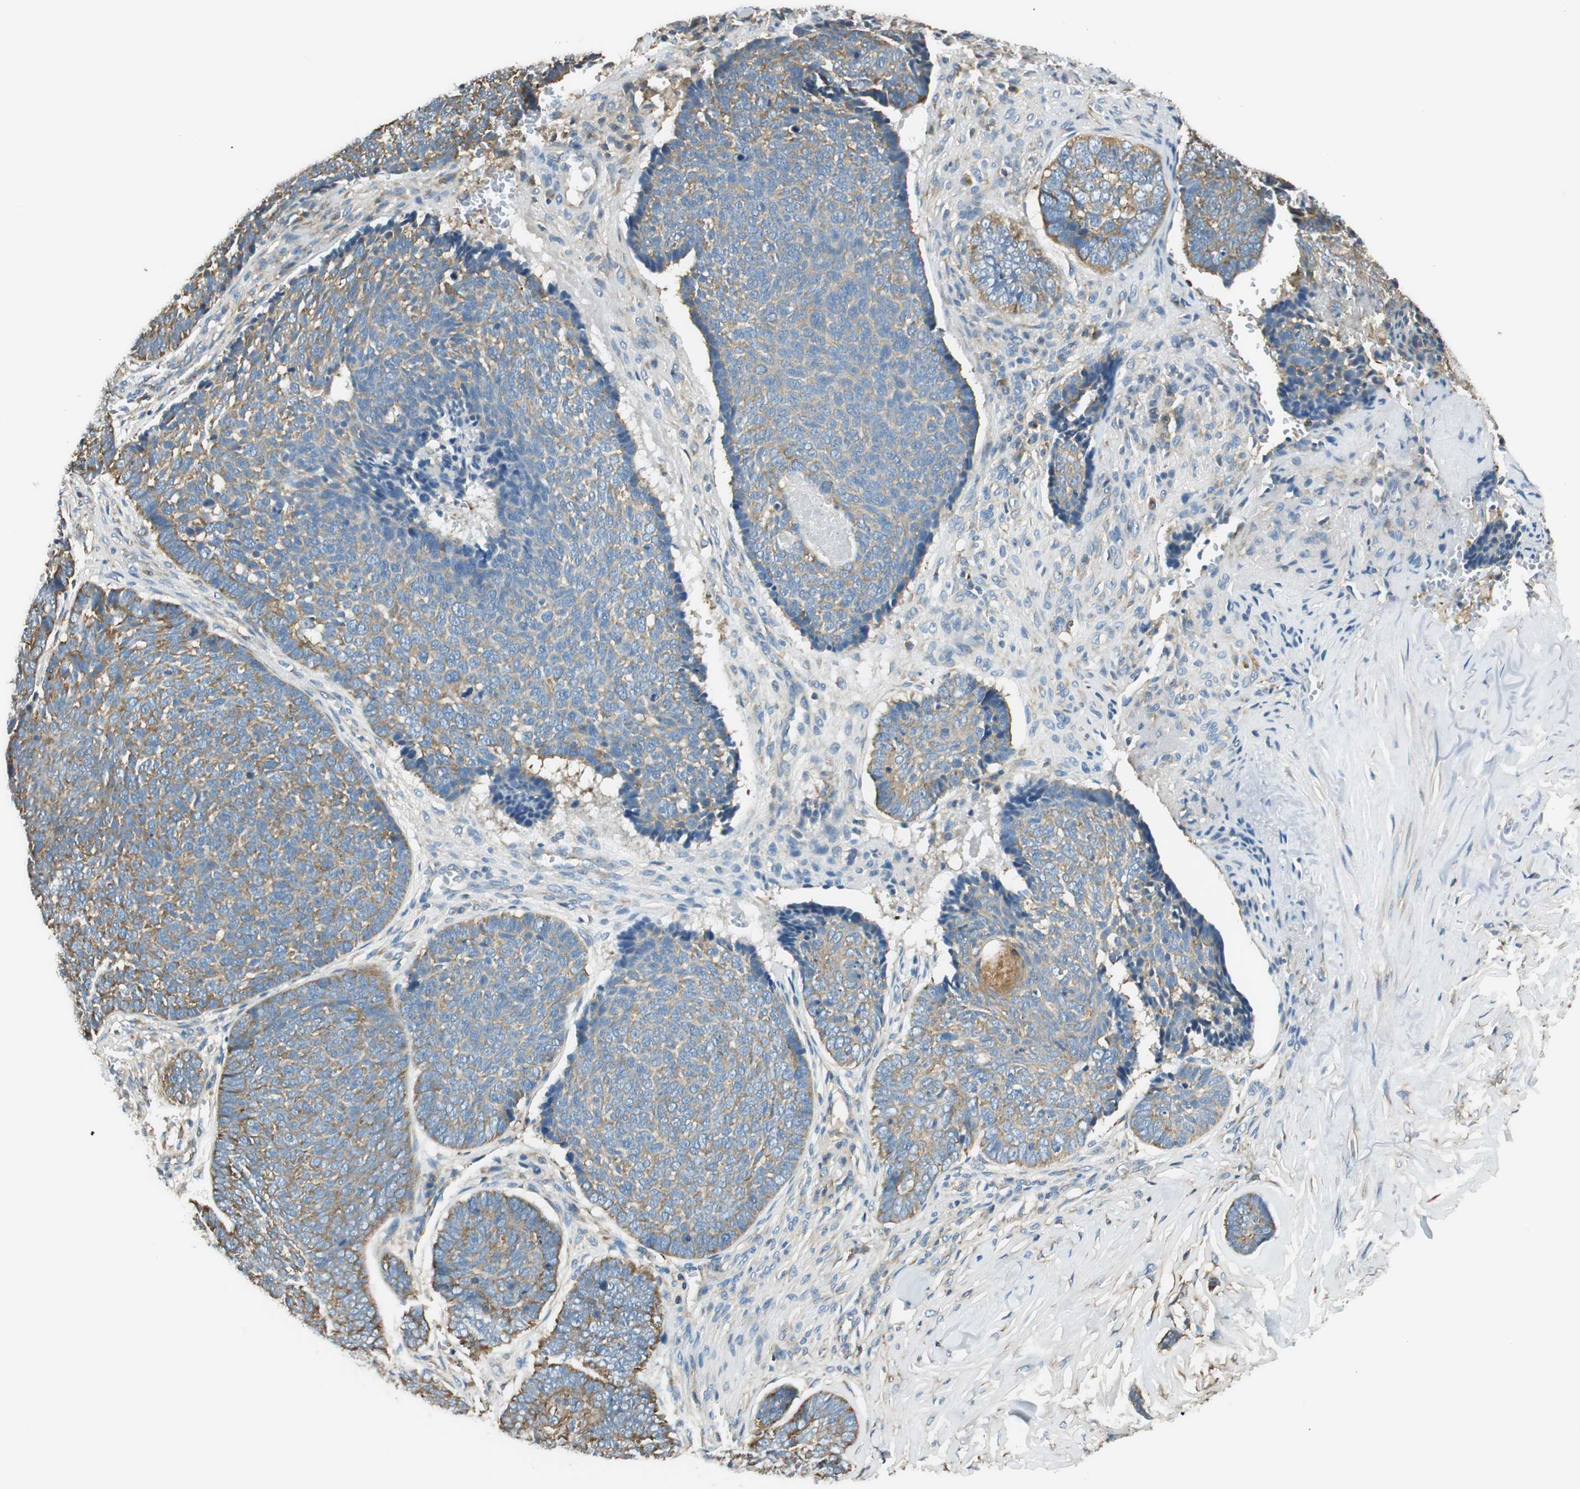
{"staining": {"intensity": "moderate", "quantity": ">75%", "location": "cytoplasmic/membranous"}, "tissue": "skin cancer", "cell_type": "Tumor cells", "image_type": "cancer", "snomed": [{"axis": "morphology", "description": "Basal cell carcinoma"}, {"axis": "topography", "description": "Skin"}], "caption": "Immunohistochemistry staining of skin cancer (basal cell carcinoma), which exhibits medium levels of moderate cytoplasmic/membranous expression in approximately >75% of tumor cells indicating moderate cytoplasmic/membranous protein positivity. The staining was performed using DAB (3,3'-diaminobenzidine) (brown) for protein detection and nuclei were counterstained in hematoxylin (blue).", "gene": "PI4K2B", "patient": {"sex": "male", "age": 84}}